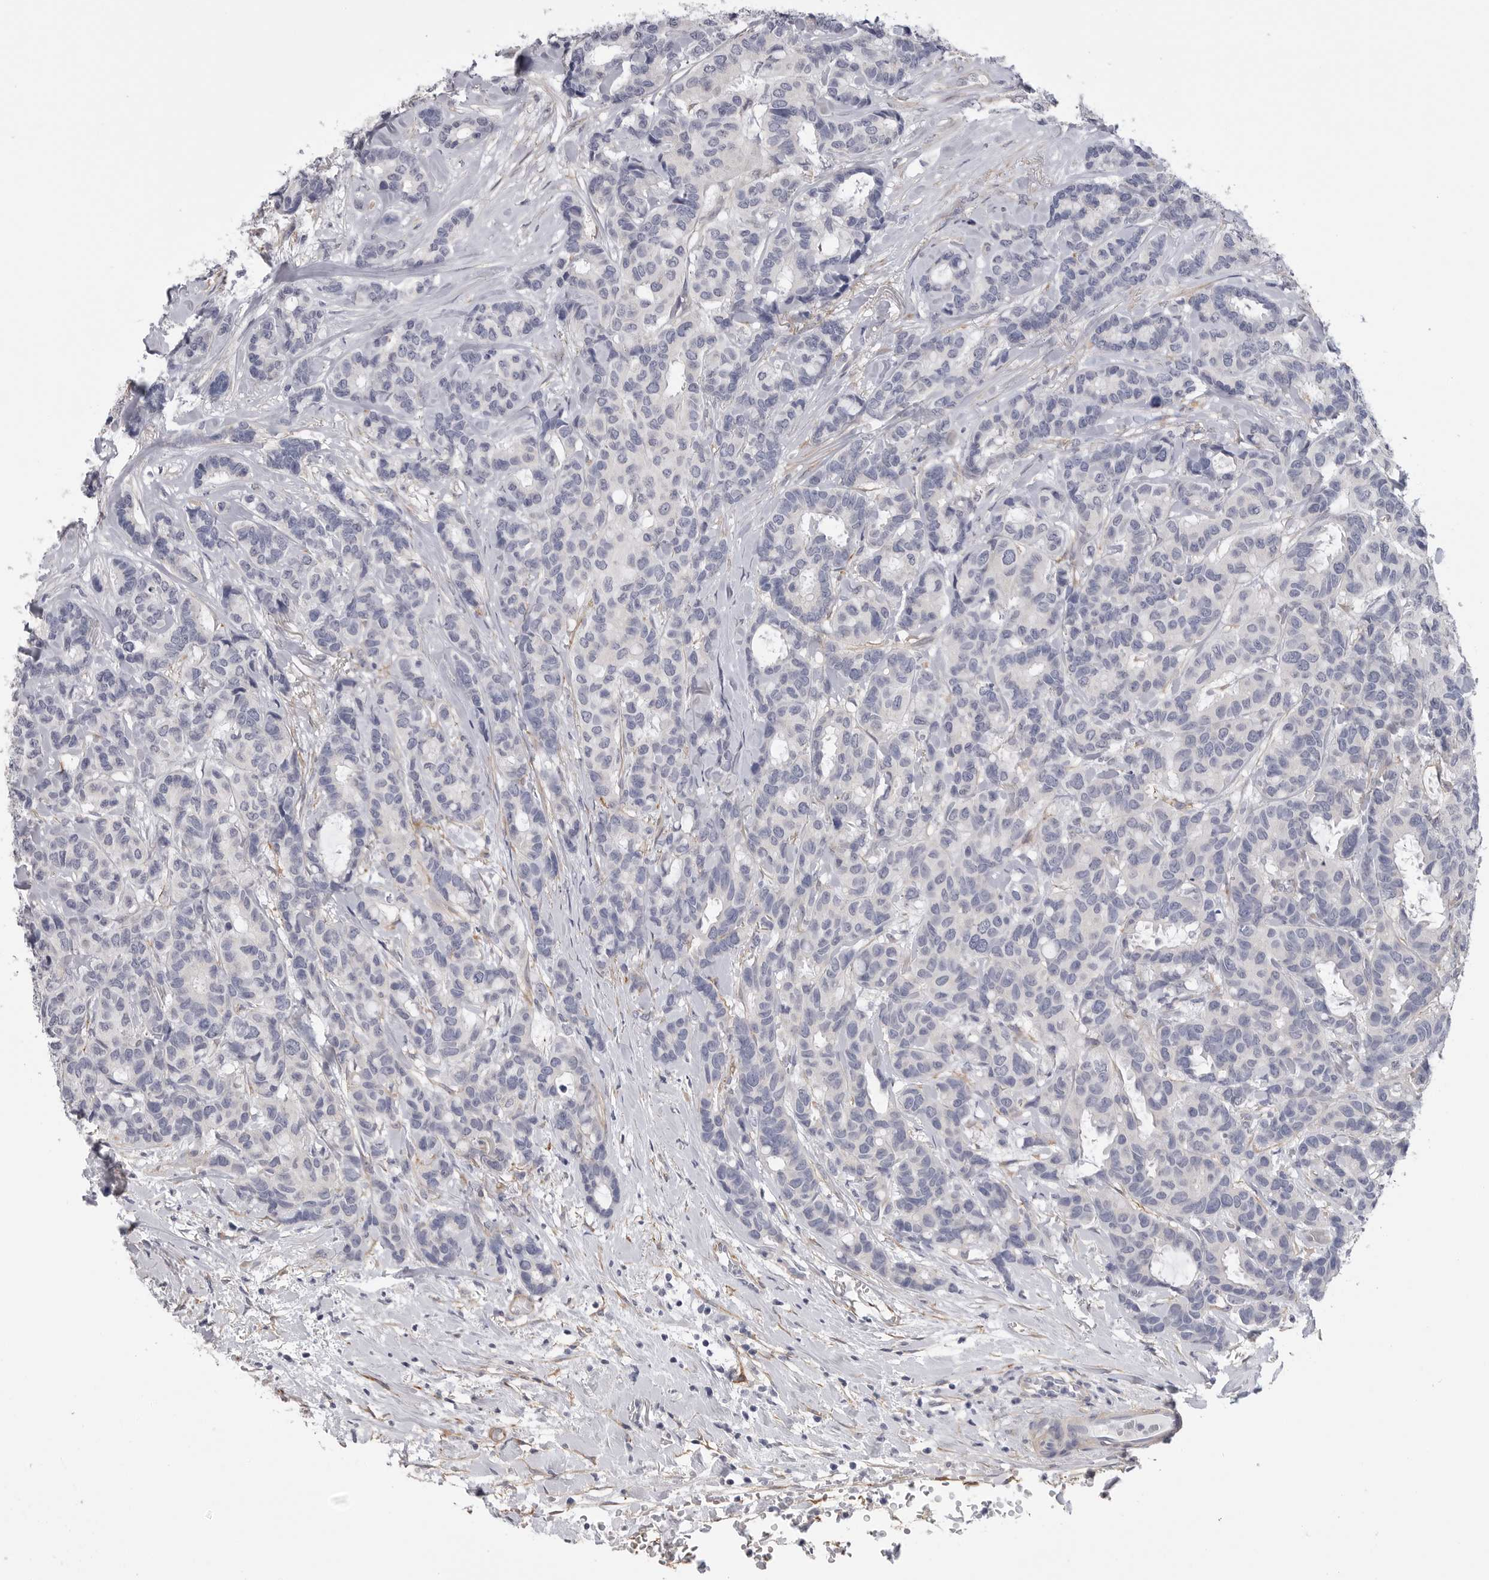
{"staining": {"intensity": "negative", "quantity": "none", "location": "none"}, "tissue": "breast cancer", "cell_type": "Tumor cells", "image_type": "cancer", "snomed": [{"axis": "morphology", "description": "Duct carcinoma"}, {"axis": "topography", "description": "Breast"}], "caption": "This is an immunohistochemistry histopathology image of breast cancer (intraductal carcinoma). There is no expression in tumor cells.", "gene": "AKAP12", "patient": {"sex": "female", "age": 87}}